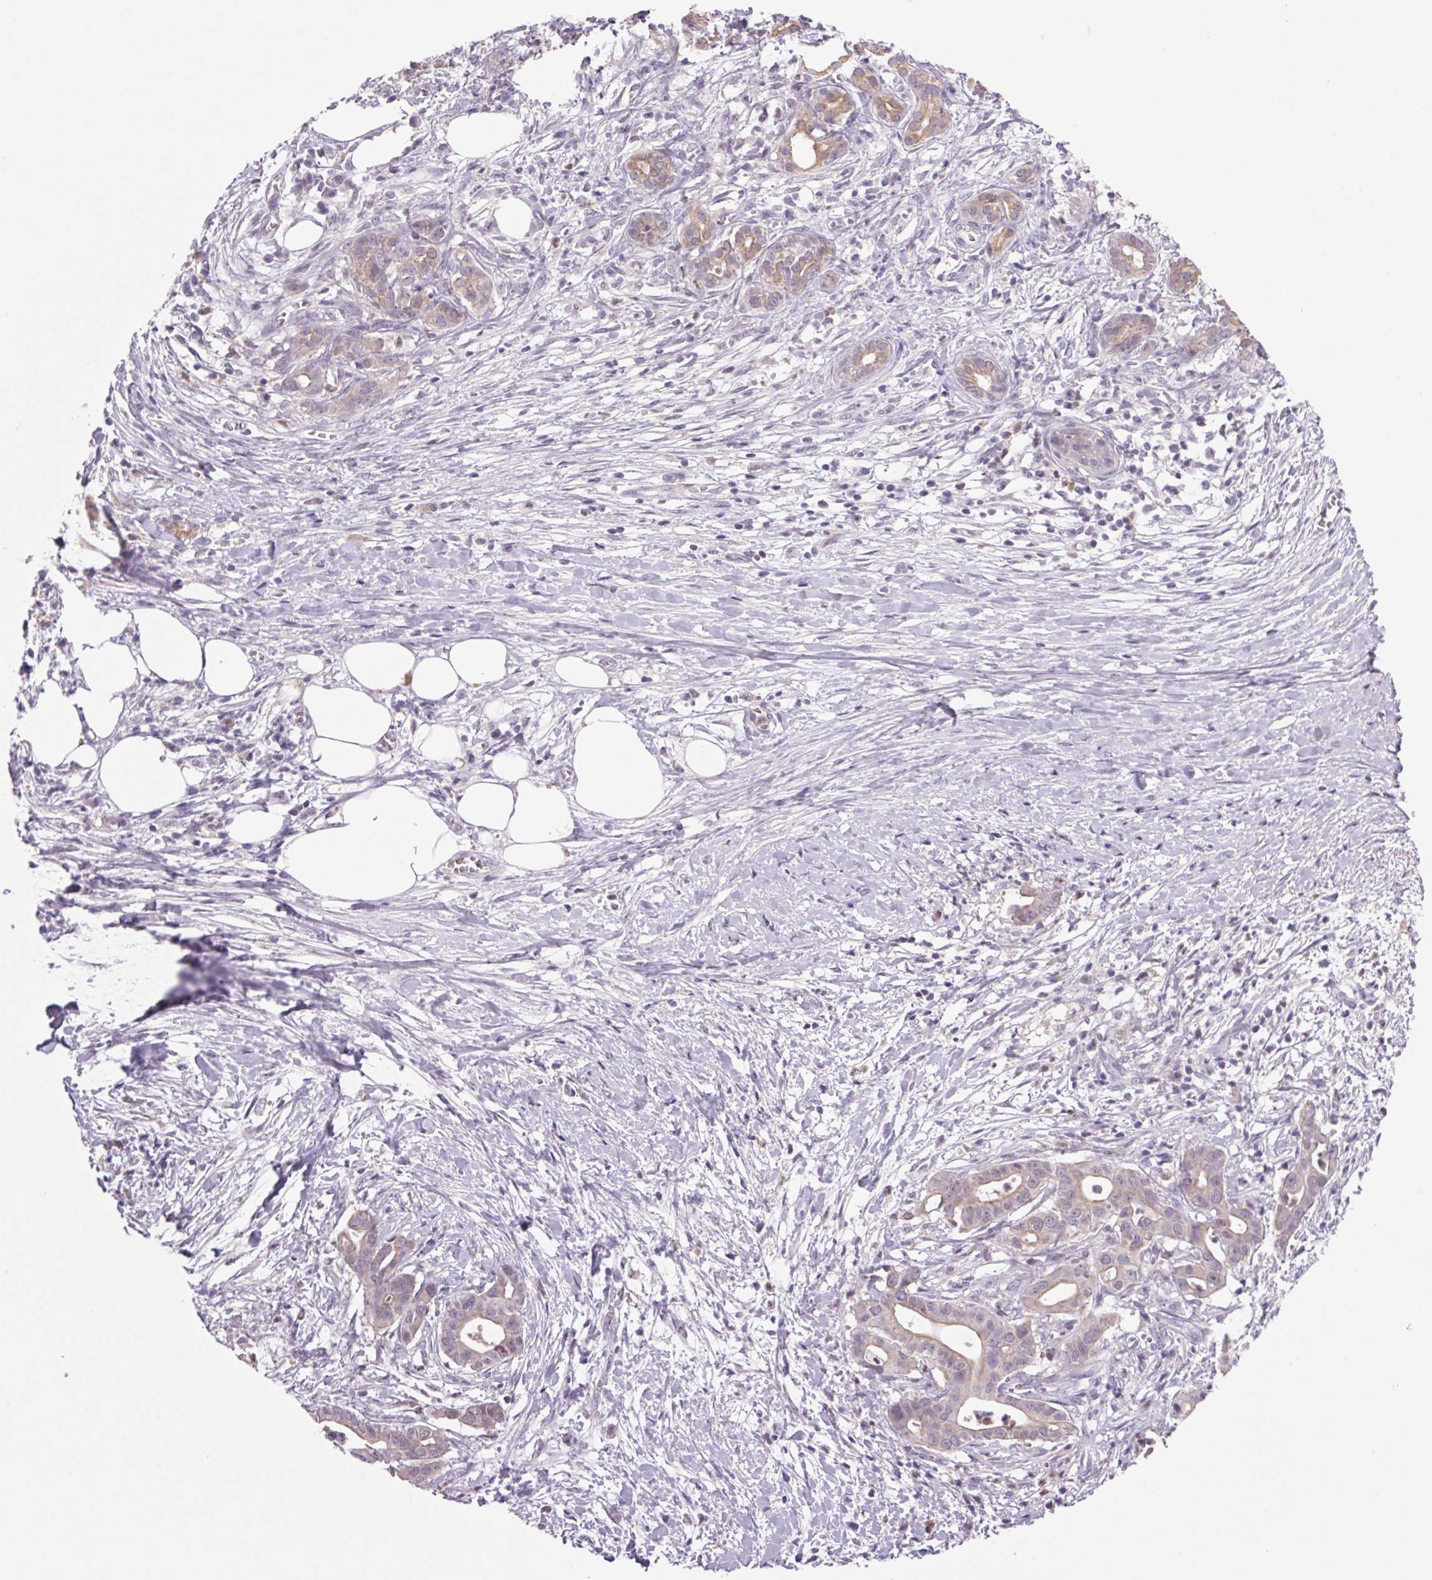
{"staining": {"intensity": "weak", "quantity": ">75%", "location": "cytoplasmic/membranous"}, "tissue": "pancreatic cancer", "cell_type": "Tumor cells", "image_type": "cancer", "snomed": [{"axis": "morphology", "description": "Adenocarcinoma, NOS"}, {"axis": "topography", "description": "Pancreas"}], "caption": "Immunohistochemistry histopathology image of human pancreatic cancer stained for a protein (brown), which exhibits low levels of weak cytoplasmic/membranous positivity in approximately >75% of tumor cells.", "gene": "TRDN", "patient": {"sex": "male", "age": 61}}